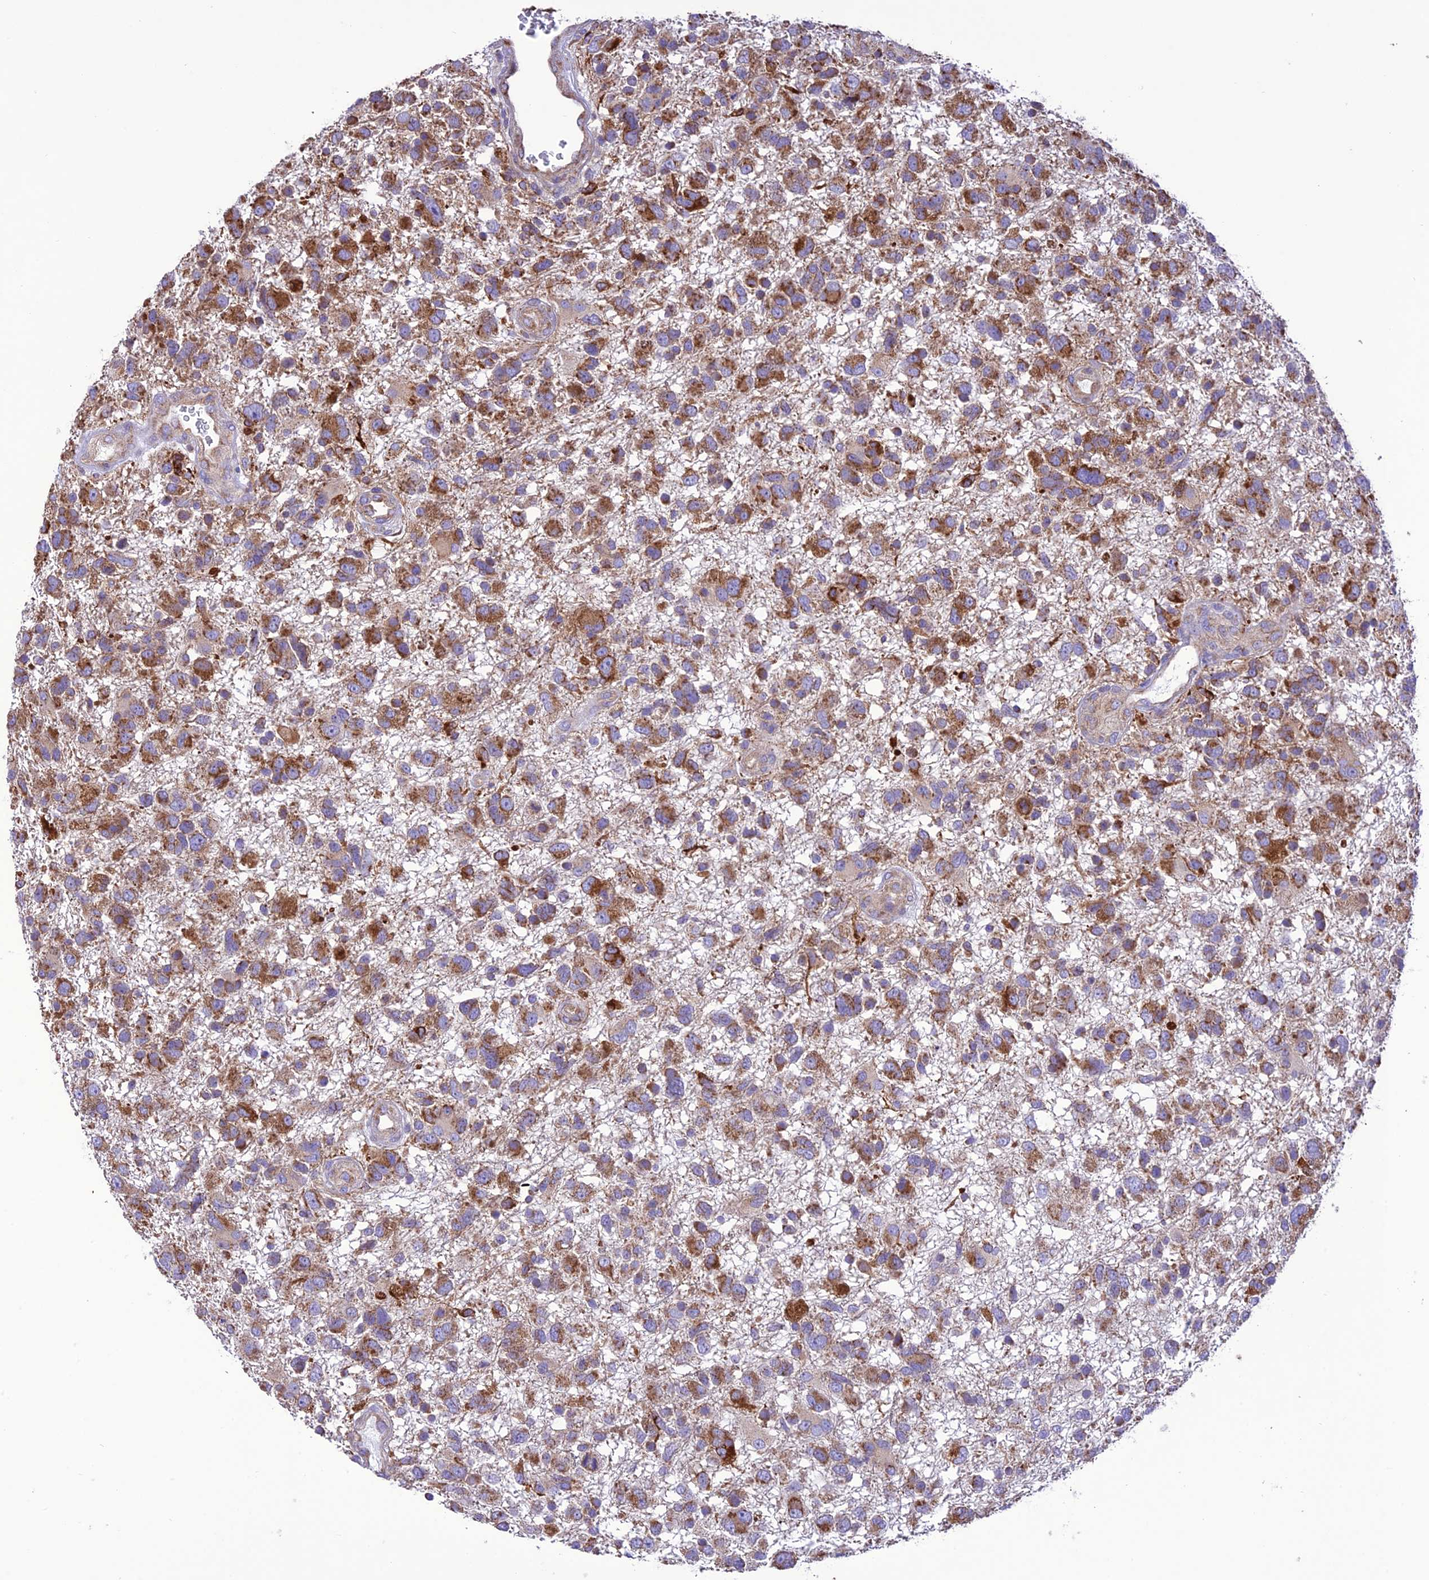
{"staining": {"intensity": "moderate", "quantity": ">75%", "location": "cytoplasmic/membranous"}, "tissue": "glioma", "cell_type": "Tumor cells", "image_type": "cancer", "snomed": [{"axis": "morphology", "description": "Glioma, malignant, High grade"}, {"axis": "topography", "description": "Brain"}], "caption": "Moderate cytoplasmic/membranous expression is present in approximately >75% of tumor cells in glioma.", "gene": "MAP3K12", "patient": {"sex": "male", "age": 61}}